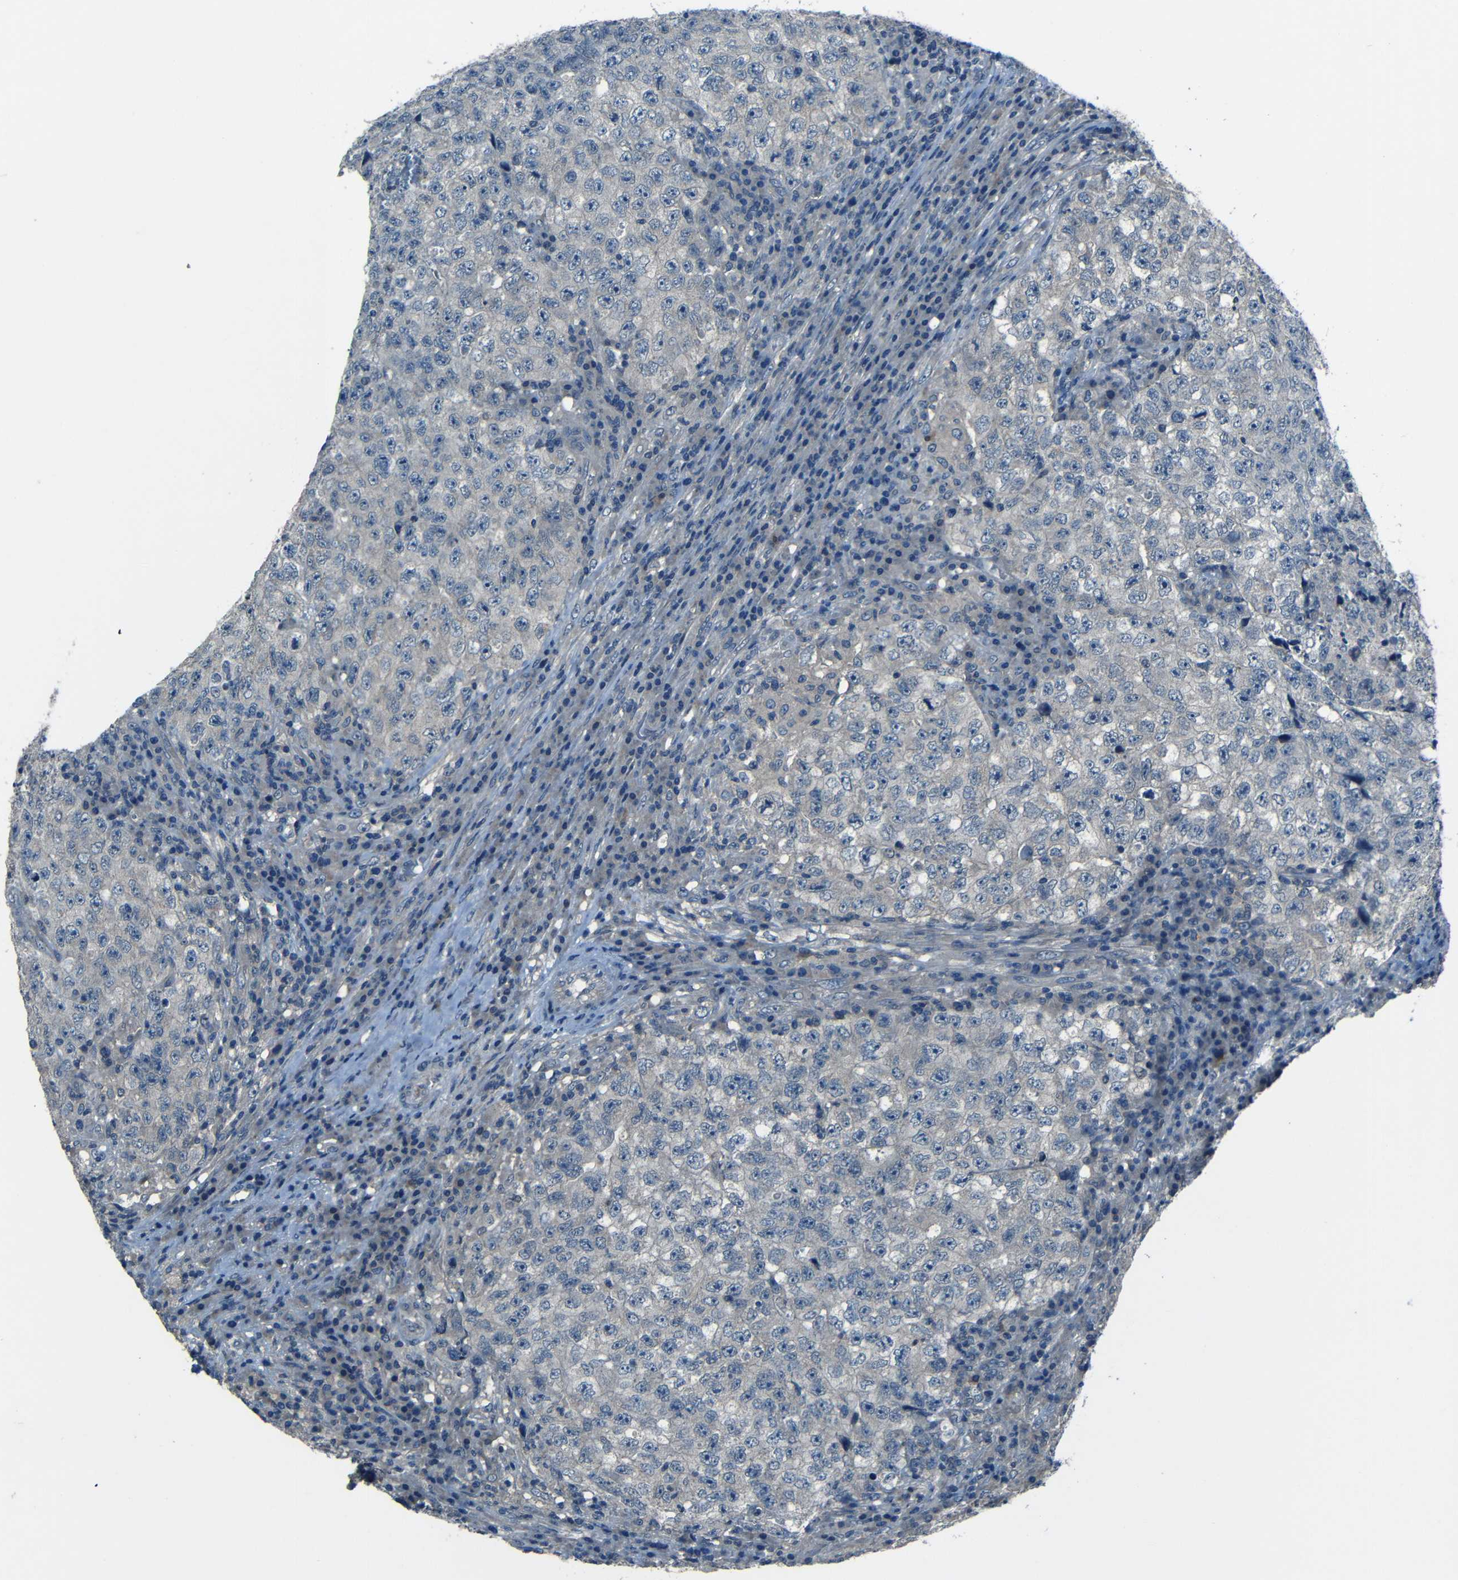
{"staining": {"intensity": "negative", "quantity": "none", "location": "none"}, "tissue": "testis cancer", "cell_type": "Tumor cells", "image_type": "cancer", "snomed": [{"axis": "morphology", "description": "Necrosis, NOS"}, {"axis": "morphology", "description": "Carcinoma, Embryonal, NOS"}, {"axis": "topography", "description": "Testis"}], "caption": "High power microscopy histopathology image of an immunohistochemistry photomicrograph of testis embryonal carcinoma, revealing no significant staining in tumor cells. (DAB (3,3'-diaminobenzidine) immunohistochemistry with hematoxylin counter stain).", "gene": "SLA", "patient": {"sex": "male", "age": 19}}